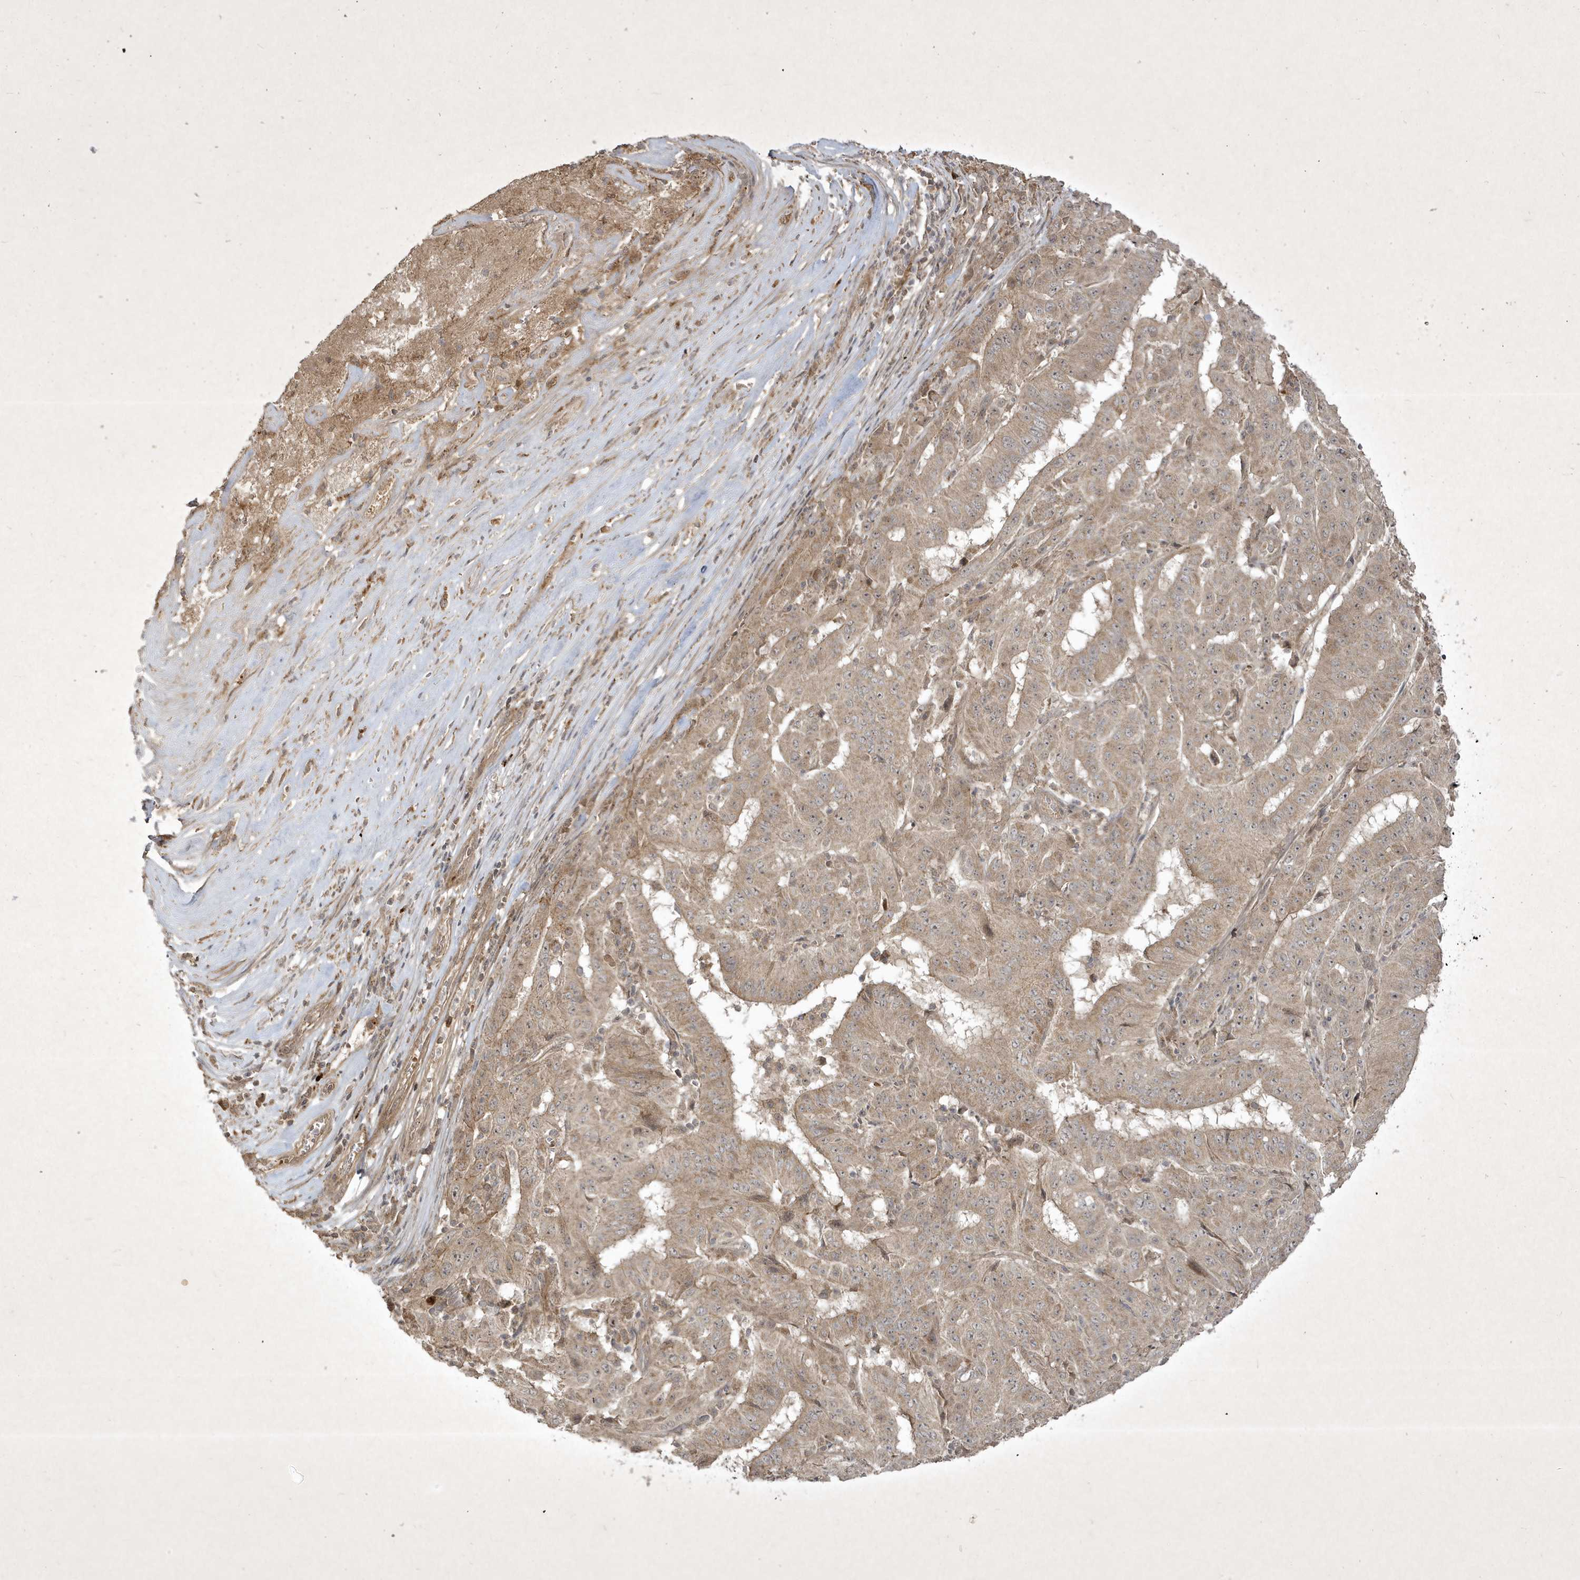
{"staining": {"intensity": "weak", "quantity": ">75%", "location": "cytoplasmic/membranous"}, "tissue": "pancreatic cancer", "cell_type": "Tumor cells", "image_type": "cancer", "snomed": [{"axis": "morphology", "description": "Adenocarcinoma, NOS"}, {"axis": "topography", "description": "Pancreas"}], "caption": "DAB (3,3'-diaminobenzidine) immunohistochemical staining of pancreatic cancer (adenocarcinoma) shows weak cytoplasmic/membranous protein expression in about >75% of tumor cells. Immunohistochemistry stains the protein of interest in brown and the nuclei are stained blue.", "gene": "FAM83C", "patient": {"sex": "male", "age": 63}}